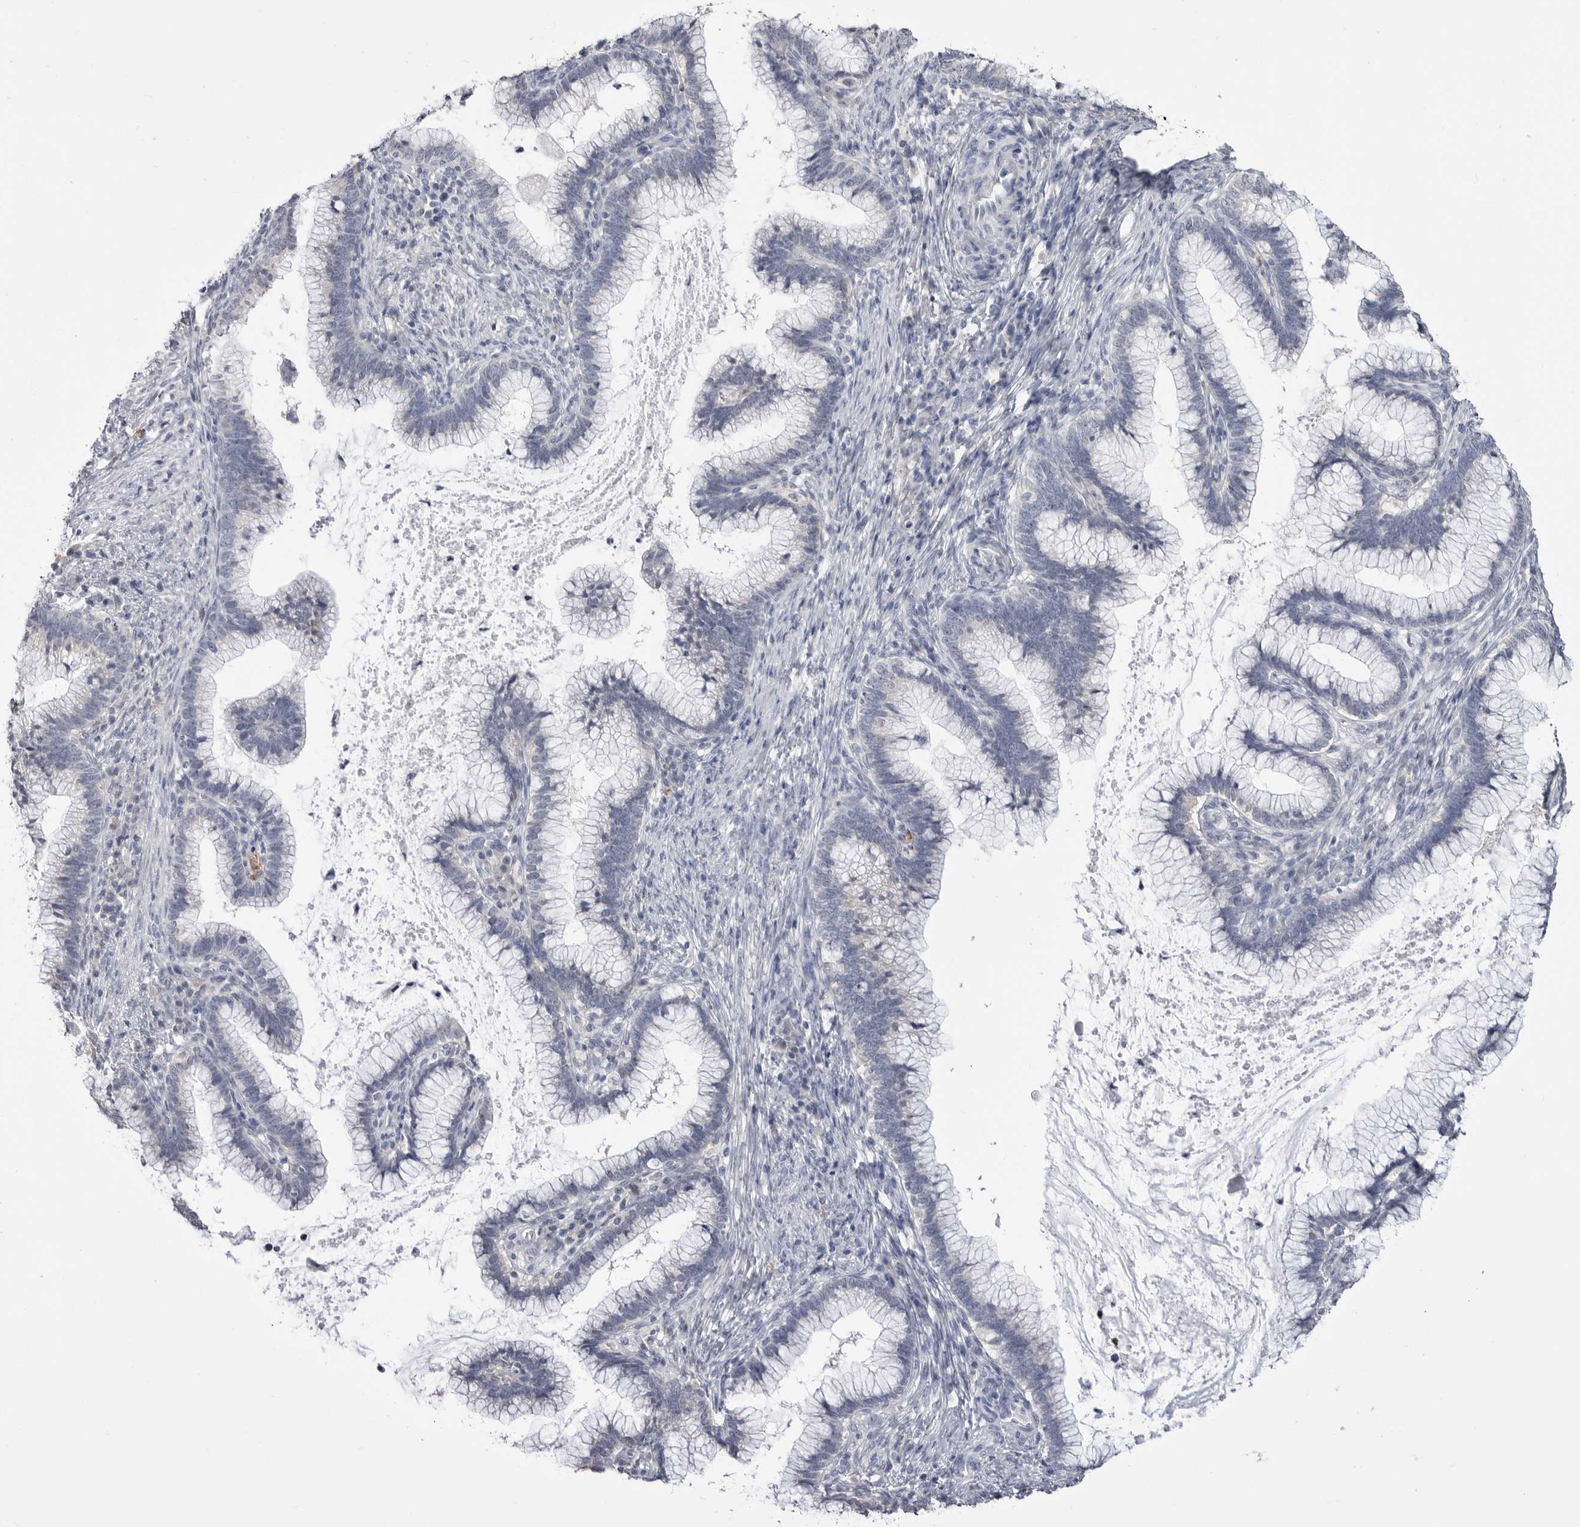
{"staining": {"intensity": "negative", "quantity": "none", "location": "none"}, "tissue": "cervical cancer", "cell_type": "Tumor cells", "image_type": "cancer", "snomed": [{"axis": "morphology", "description": "Adenocarcinoma, NOS"}, {"axis": "topography", "description": "Cervix"}], "caption": "High power microscopy photomicrograph of an IHC image of cervical adenocarcinoma, revealing no significant expression in tumor cells.", "gene": "STAP2", "patient": {"sex": "female", "age": 36}}